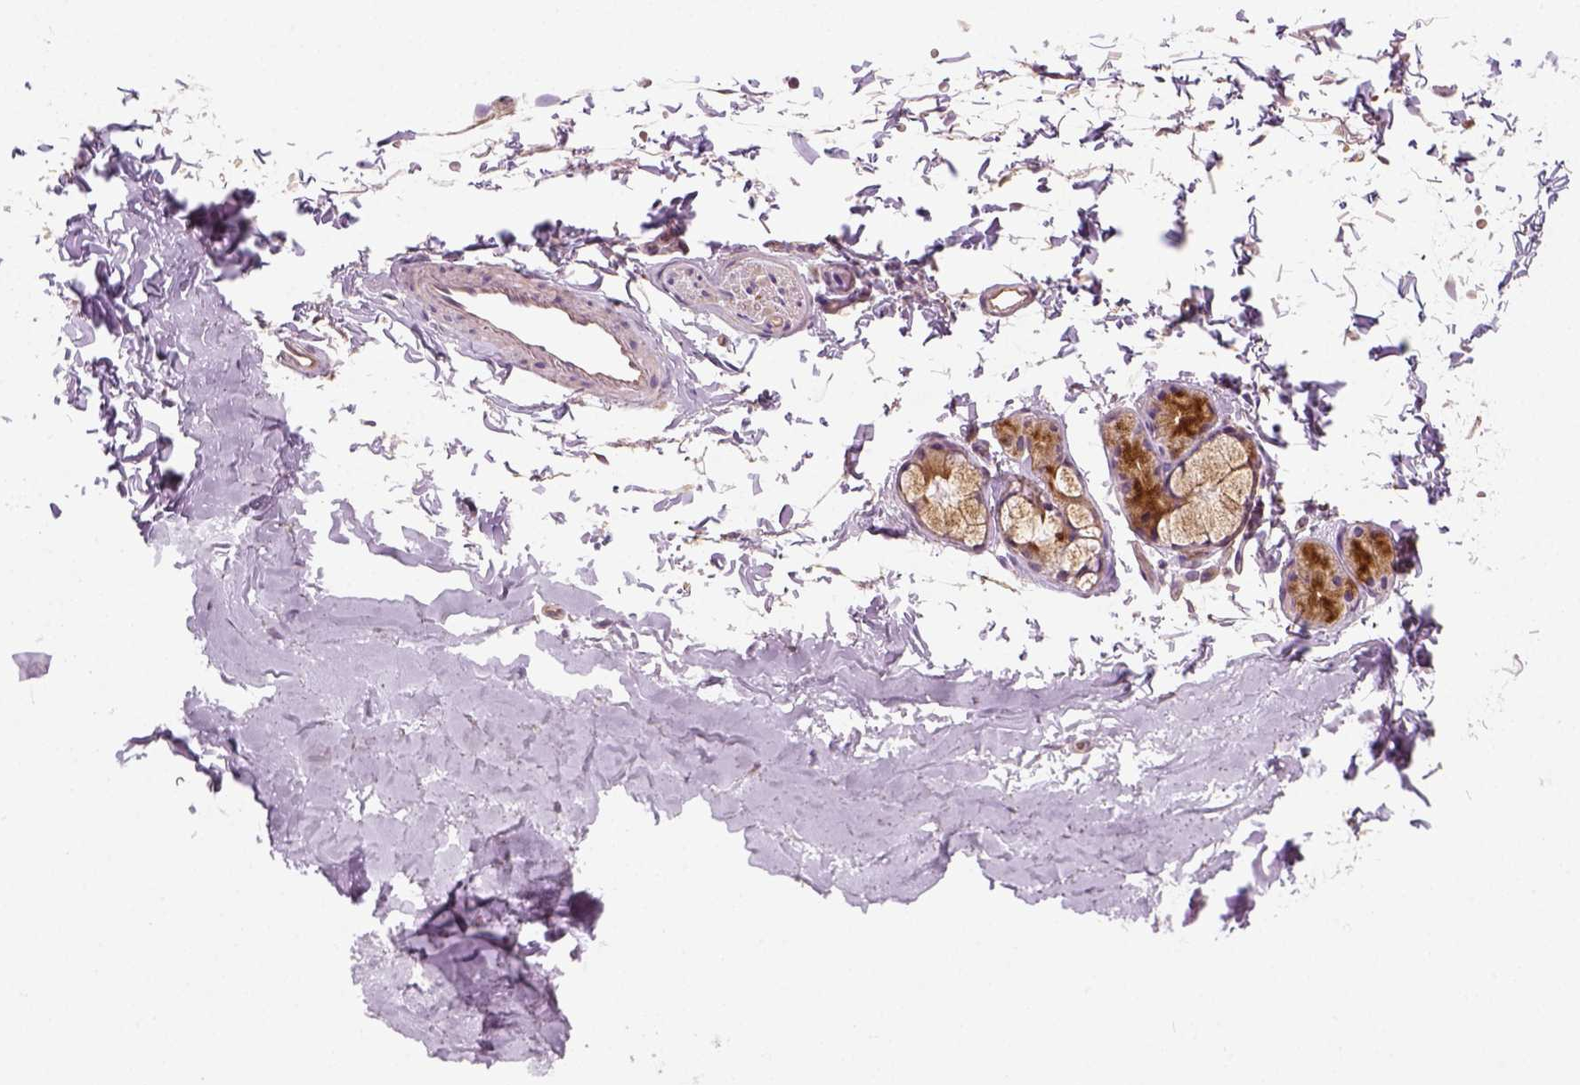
{"staining": {"intensity": "negative", "quantity": "none", "location": "none"}, "tissue": "soft tissue", "cell_type": "Fibroblasts", "image_type": "normal", "snomed": [{"axis": "morphology", "description": "Normal tissue, NOS"}, {"axis": "topography", "description": "Cartilage tissue"}, {"axis": "topography", "description": "Bronchus"}], "caption": "An IHC image of unremarkable soft tissue is shown. There is no staining in fibroblasts of soft tissue.", "gene": "CRACR2A", "patient": {"sex": "female", "age": 79}}